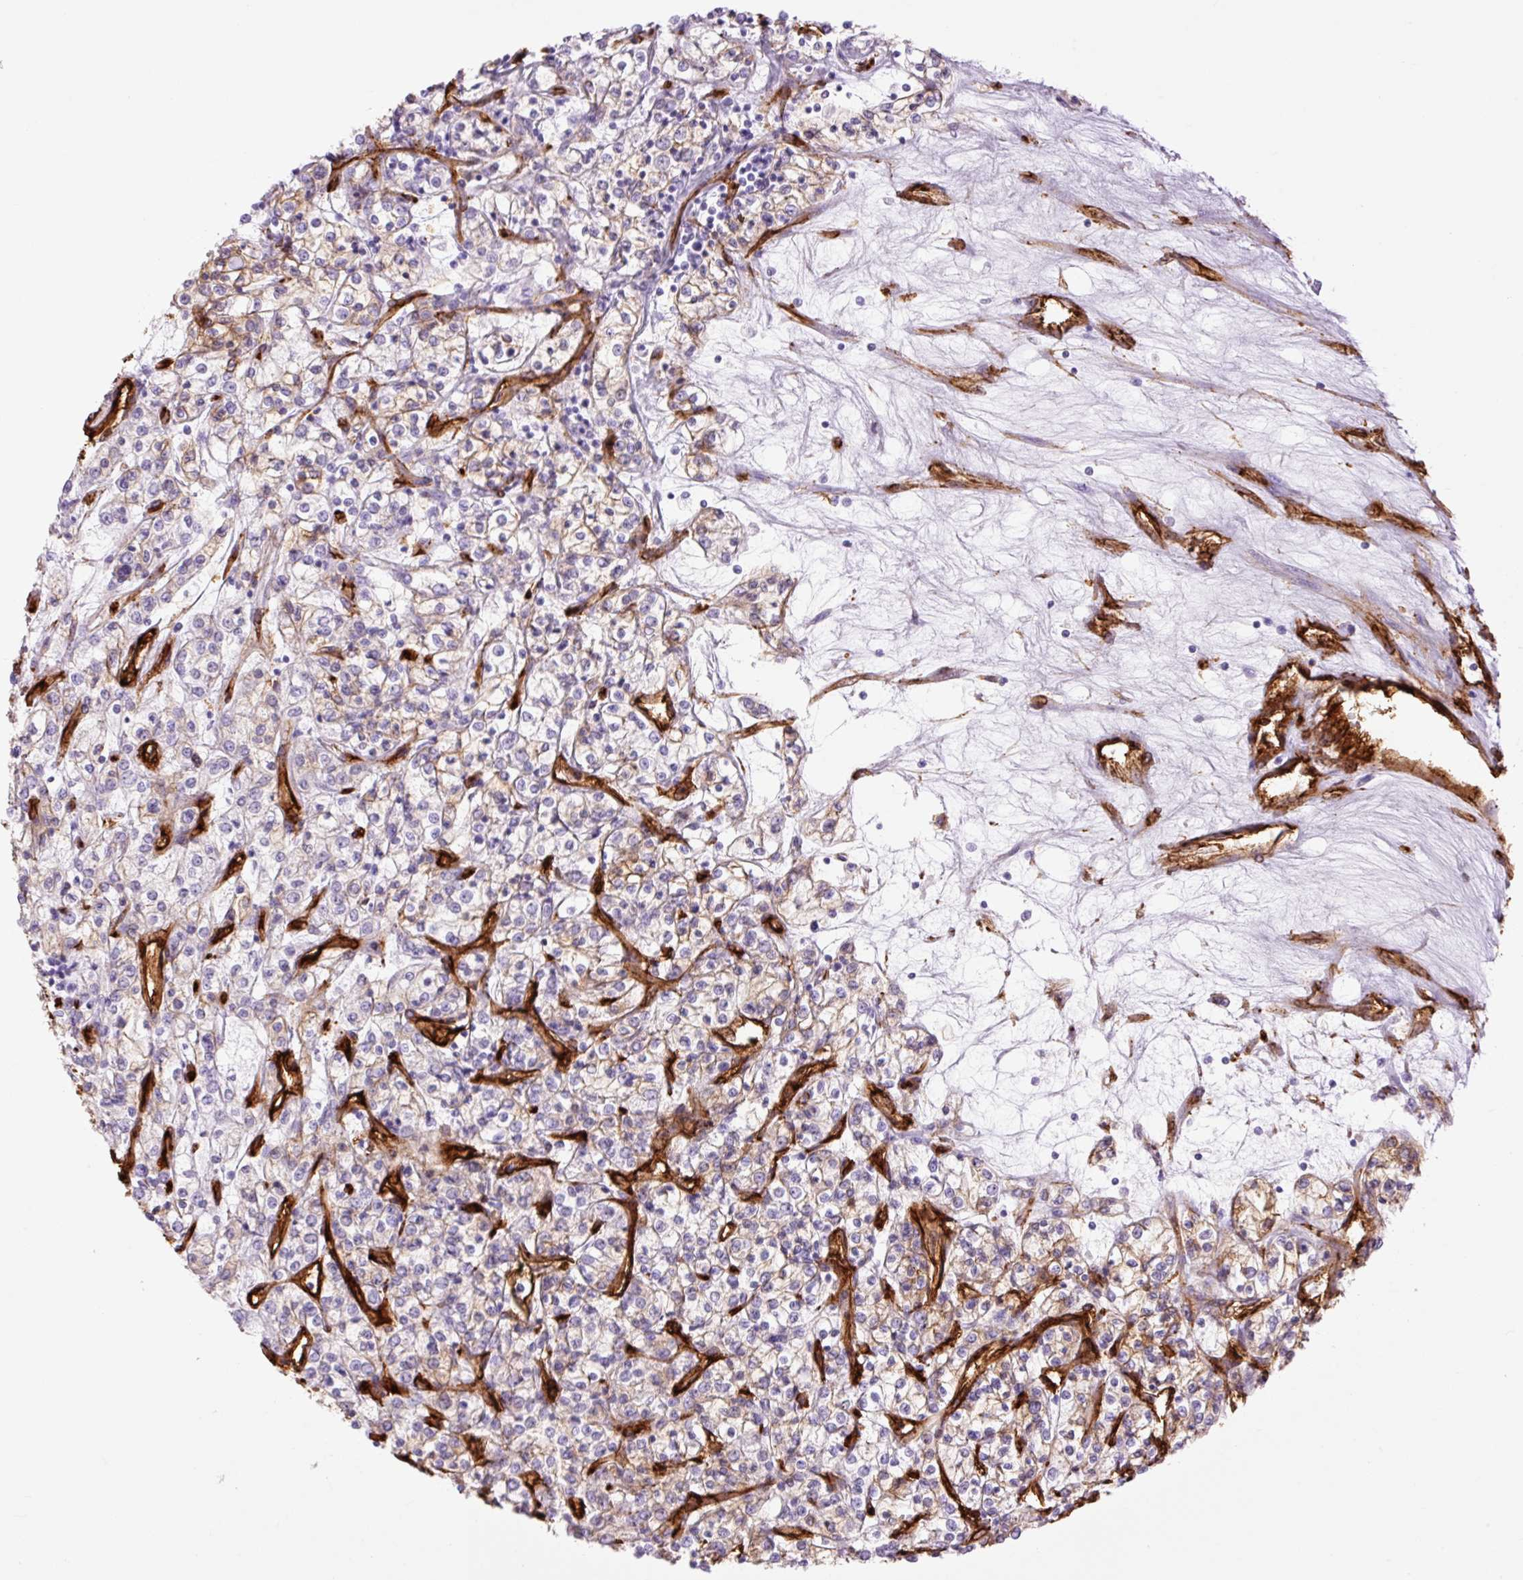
{"staining": {"intensity": "weak", "quantity": "<25%", "location": "cytoplasmic/membranous"}, "tissue": "renal cancer", "cell_type": "Tumor cells", "image_type": "cancer", "snomed": [{"axis": "morphology", "description": "Adenocarcinoma, NOS"}, {"axis": "topography", "description": "Kidney"}], "caption": "A high-resolution image shows immunohistochemistry staining of adenocarcinoma (renal), which demonstrates no significant expression in tumor cells. (Brightfield microscopy of DAB immunohistochemistry at high magnification).", "gene": "CAV1", "patient": {"sex": "female", "age": 59}}